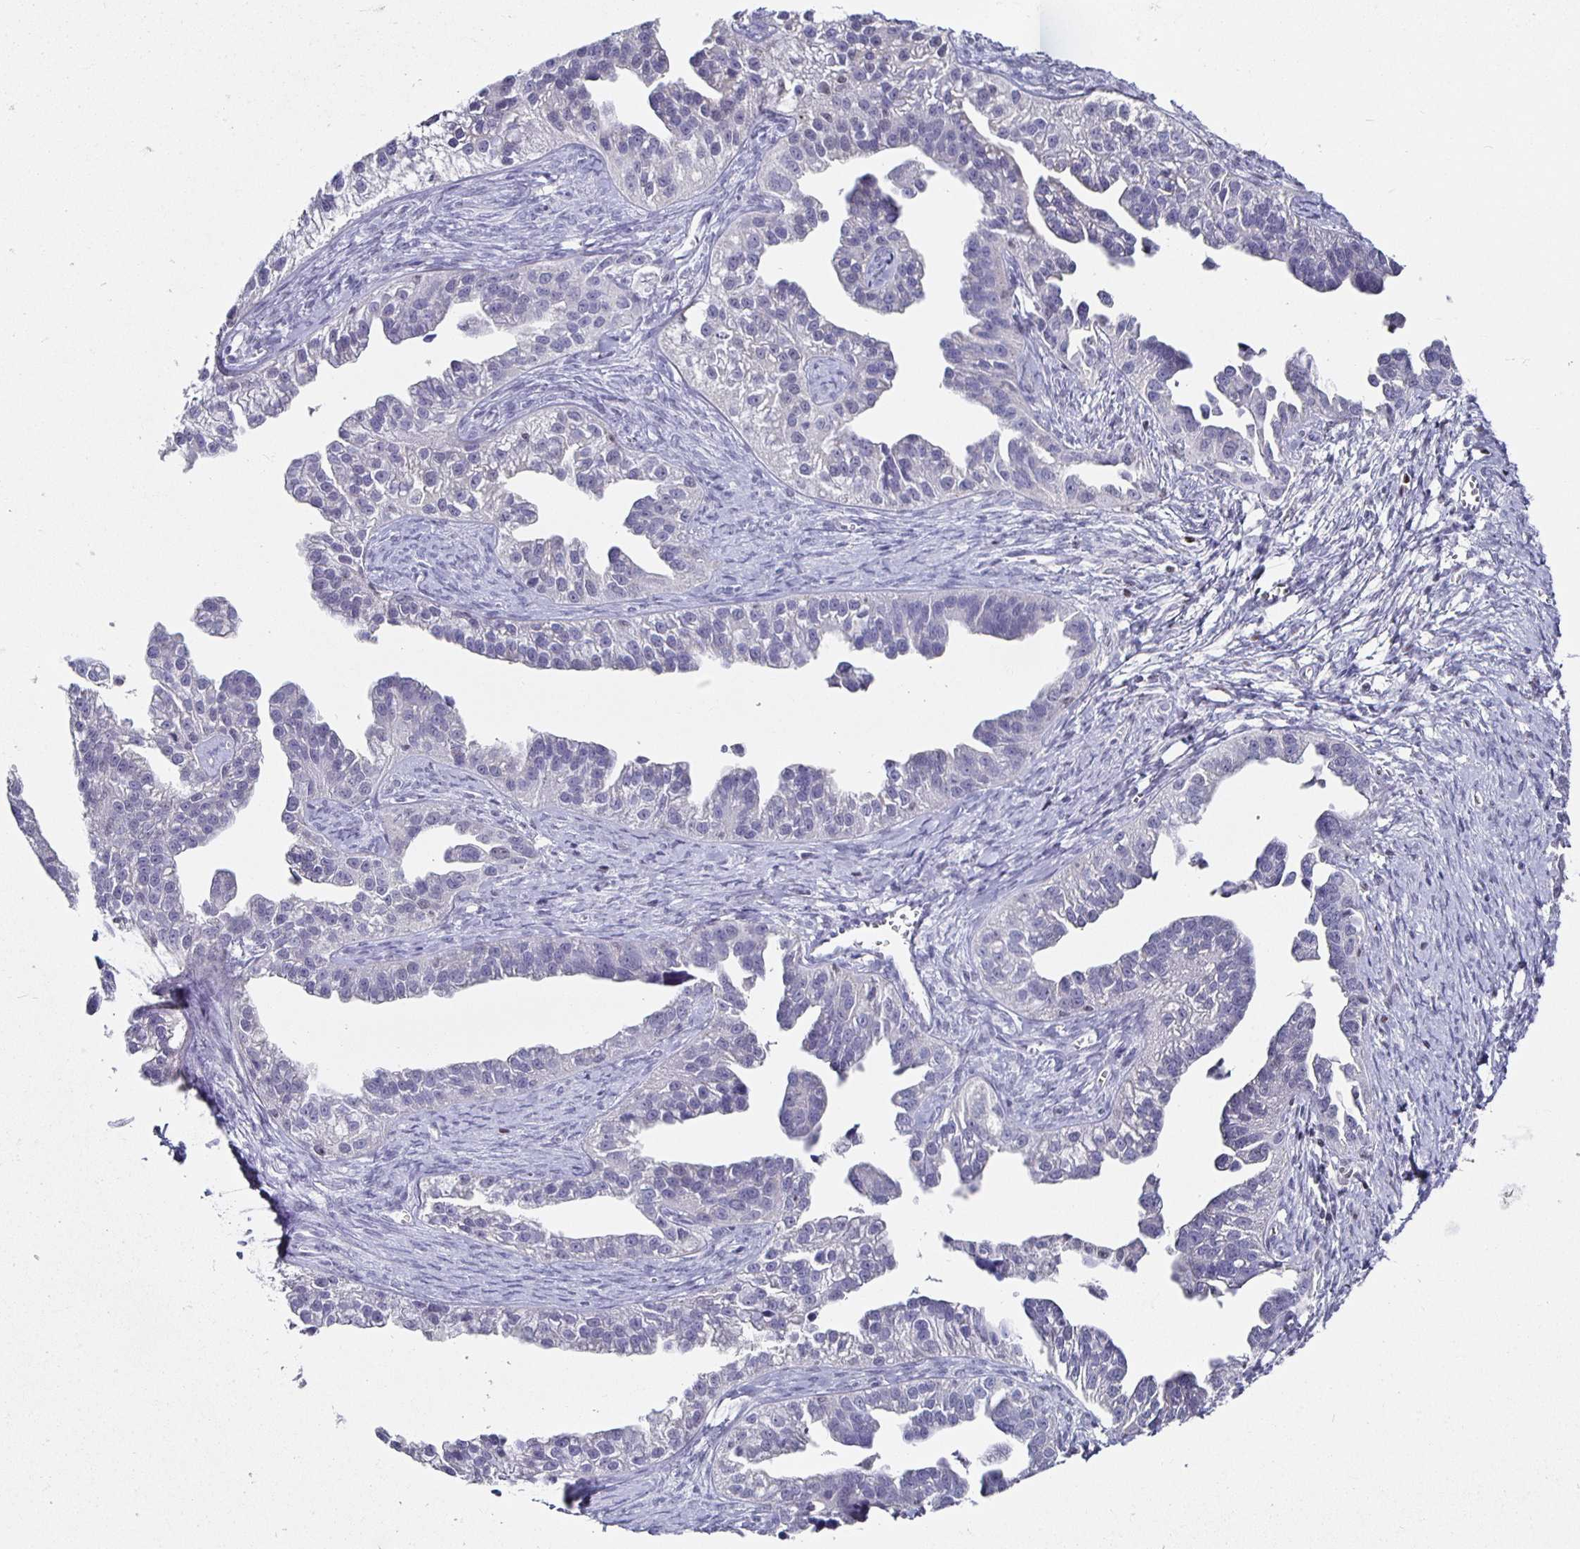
{"staining": {"intensity": "negative", "quantity": "none", "location": "none"}, "tissue": "ovarian cancer", "cell_type": "Tumor cells", "image_type": "cancer", "snomed": [{"axis": "morphology", "description": "Cystadenocarcinoma, serous, NOS"}, {"axis": "topography", "description": "Ovary"}], "caption": "There is no significant staining in tumor cells of ovarian cancer (serous cystadenocarcinoma).", "gene": "RUNX2", "patient": {"sex": "female", "age": 75}}